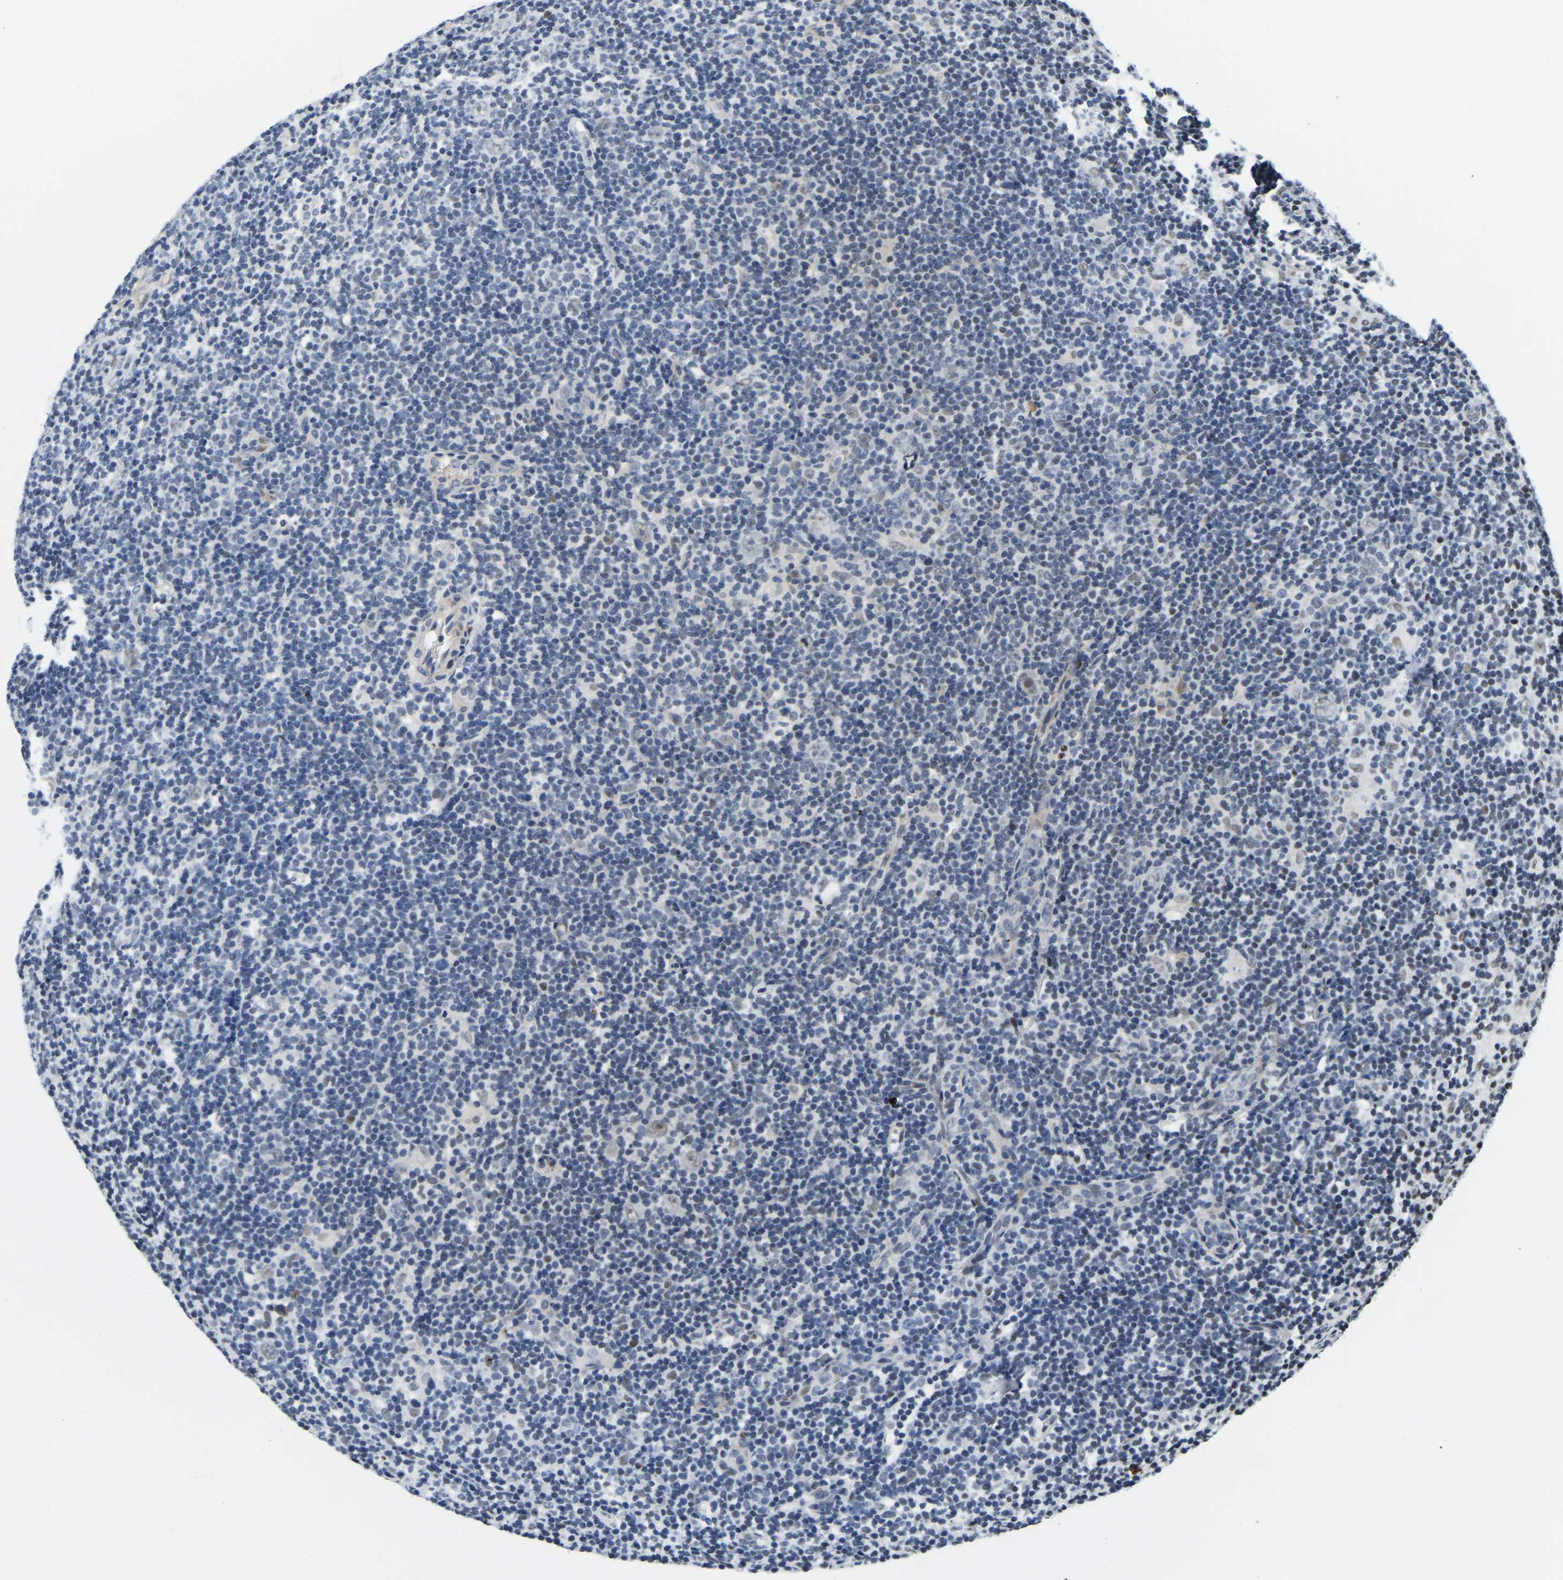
{"staining": {"intensity": "weak", "quantity": "25%-75%", "location": "nuclear"}, "tissue": "lymphoma", "cell_type": "Tumor cells", "image_type": "cancer", "snomed": [{"axis": "morphology", "description": "Hodgkin's disease, NOS"}, {"axis": "topography", "description": "Lymph node"}], "caption": "Hodgkin's disease tissue reveals weak nuclear expression in about 25%-75% of tumor cells, visualized by immunohistochemistry.", "gene": "UBA1", "patient": {"sex": "female", "age": 57}}